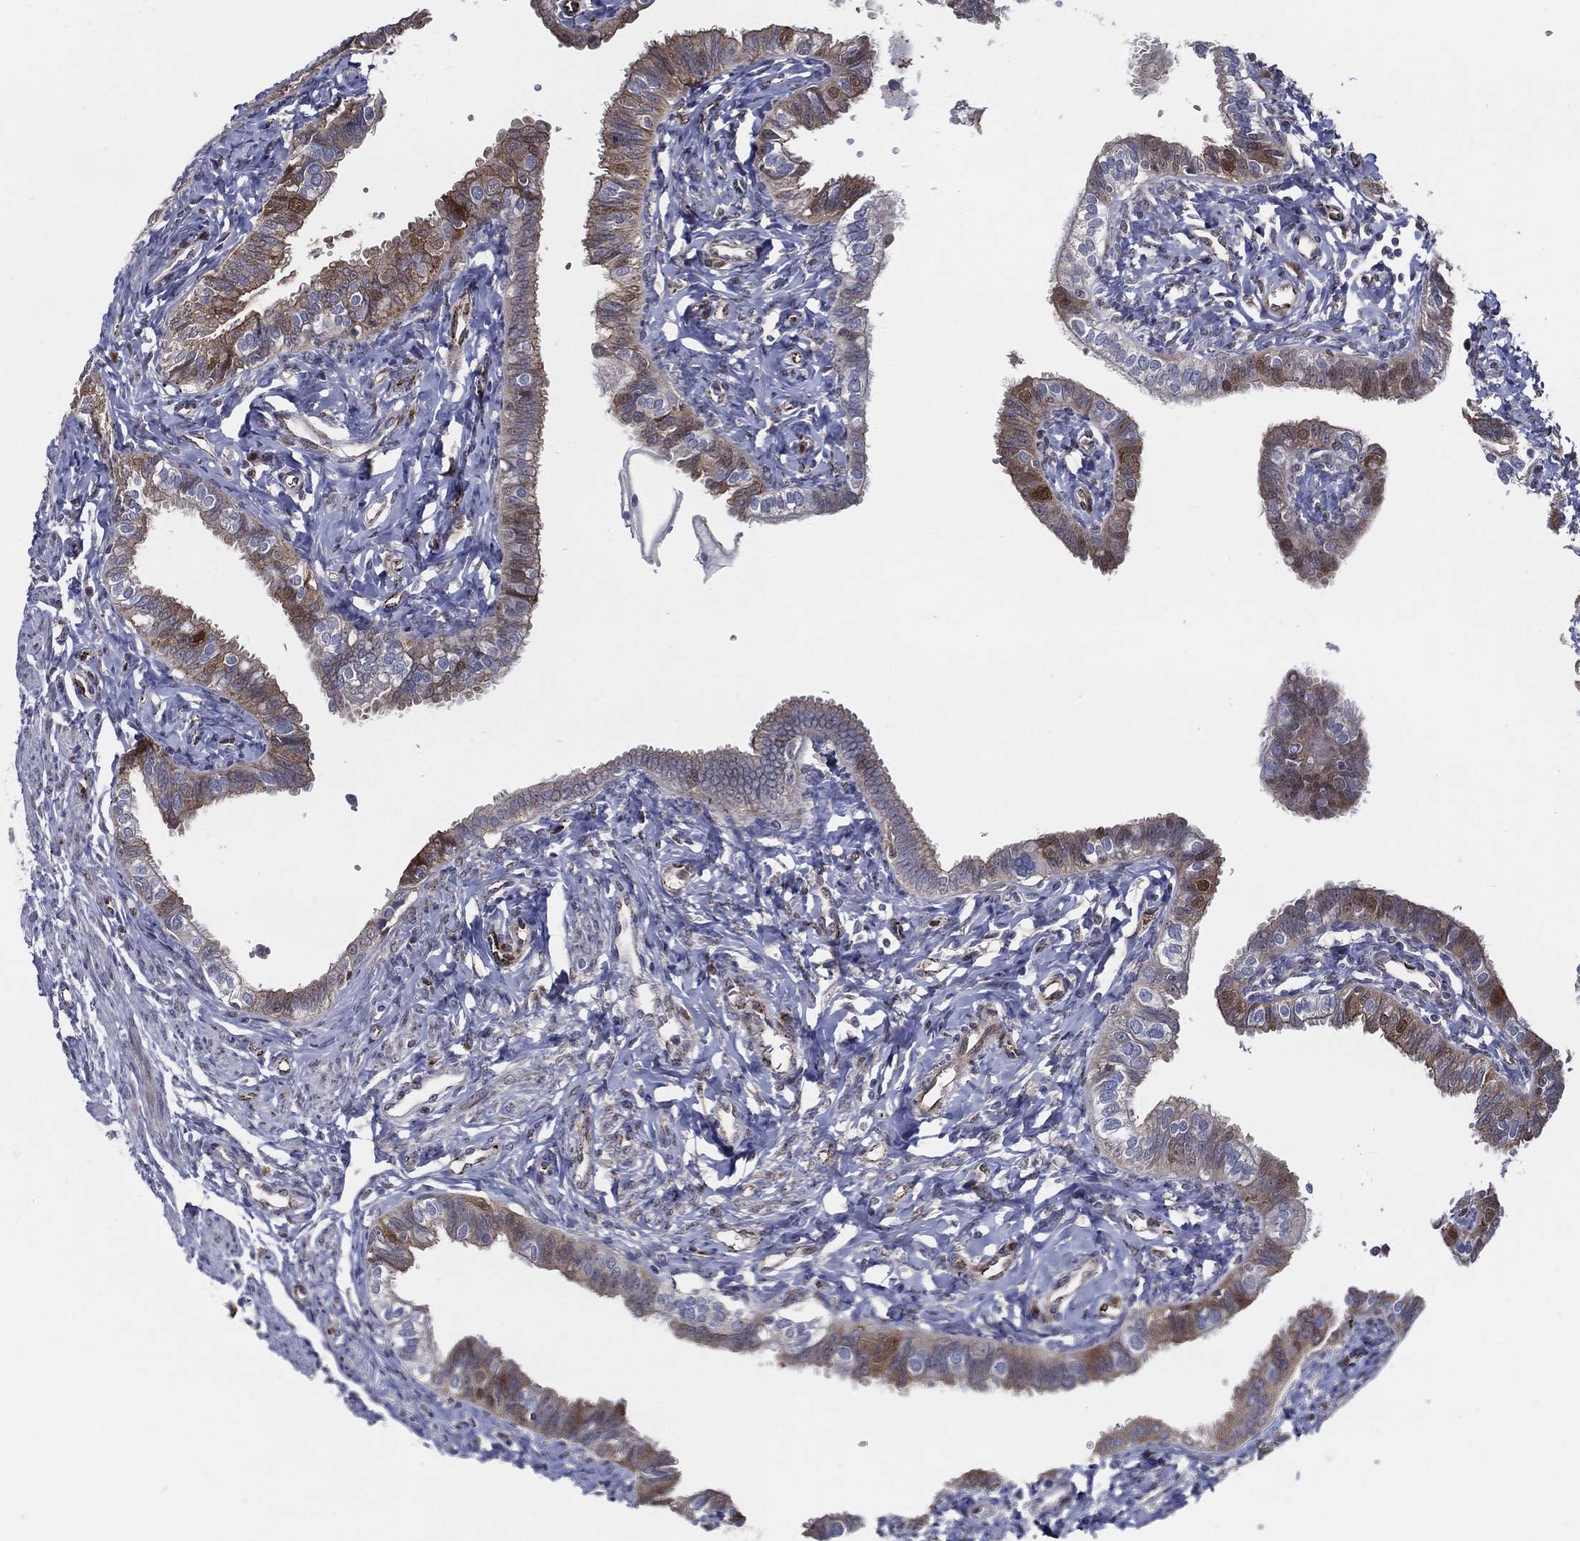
{"staining": {"intensity": "moderate", "quantity": "<25%", "location": "nuclear"}, "tissue": "fallopian tube", "cell_type": "Glandular cells", "image_type": "normal", "snomed": [{"axis": "morphology", "description": "Normal tissue, NOS"}, {"axis": "topography", "description": "Fallopian tube"}], "caption": "The histopathology image exhibits staining of normal fallopian tube, revealing moderate nuclear protein staining (brown color) within glandular cells. Nuclei are stained in blue.", "gene": "ARHGAP11A", "patient": {"sex": "female", "age": 54}}